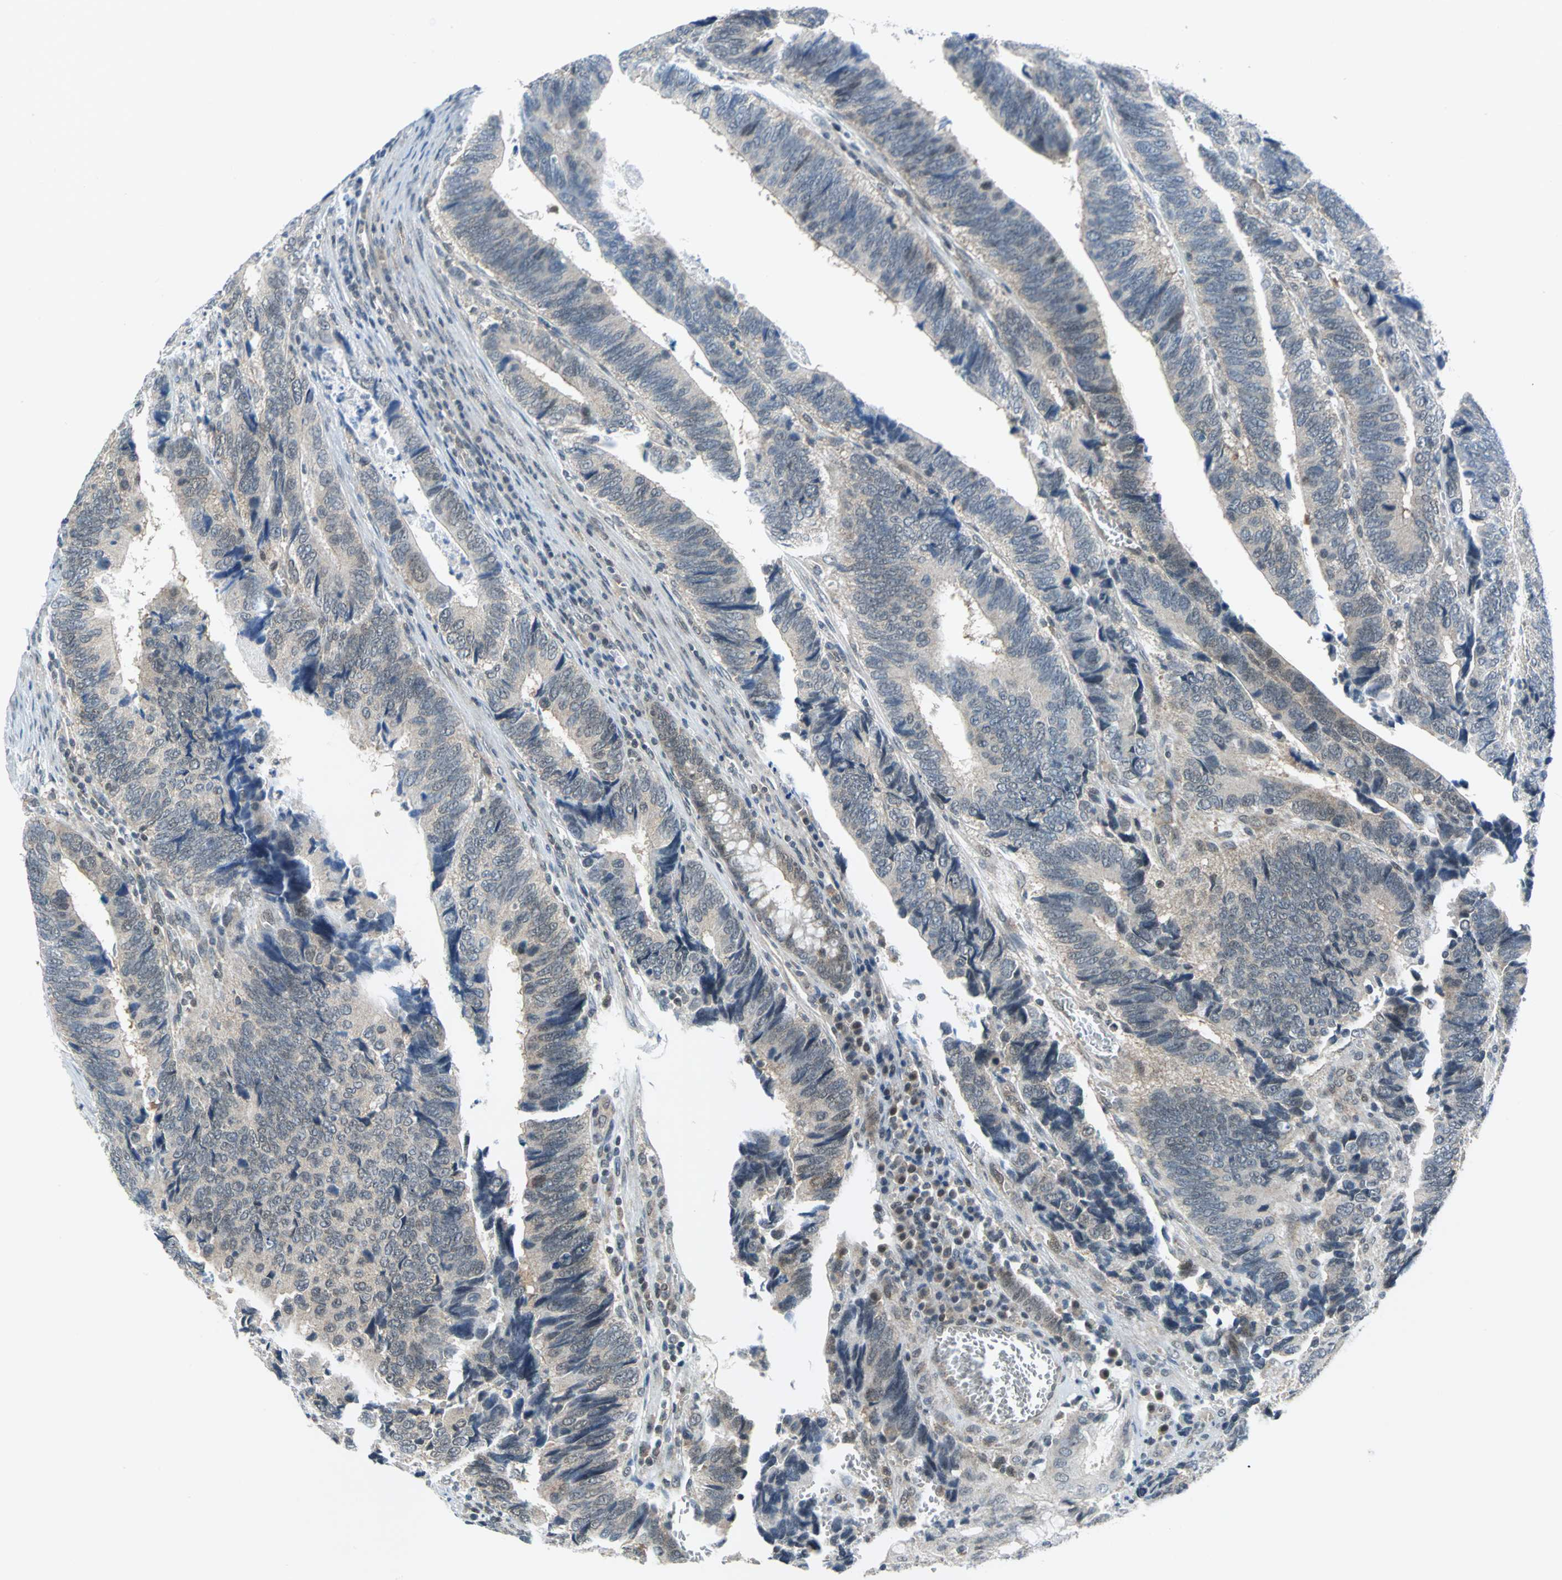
{"staining": {"intensity": "negative", "quantity": "none", "location": "none"}, "tissue": "colorectal cancer", "cell_type": "Tumor cells", "image_type": "cancer", "snomed": [{"axis": "morphology", "description": "Adenocarcinoma, NOS"}, {"axis": "topography", "description": "Colon"}], "caption": "The image shows no staining of tumor cells in colorectal cancer. (DAB (3,3'-diaminobenzidine) IHC visualized using brightfield microscopy, high magnification).", "gene": "PIN1", "patient": {"sex": "male", "age": 72}}